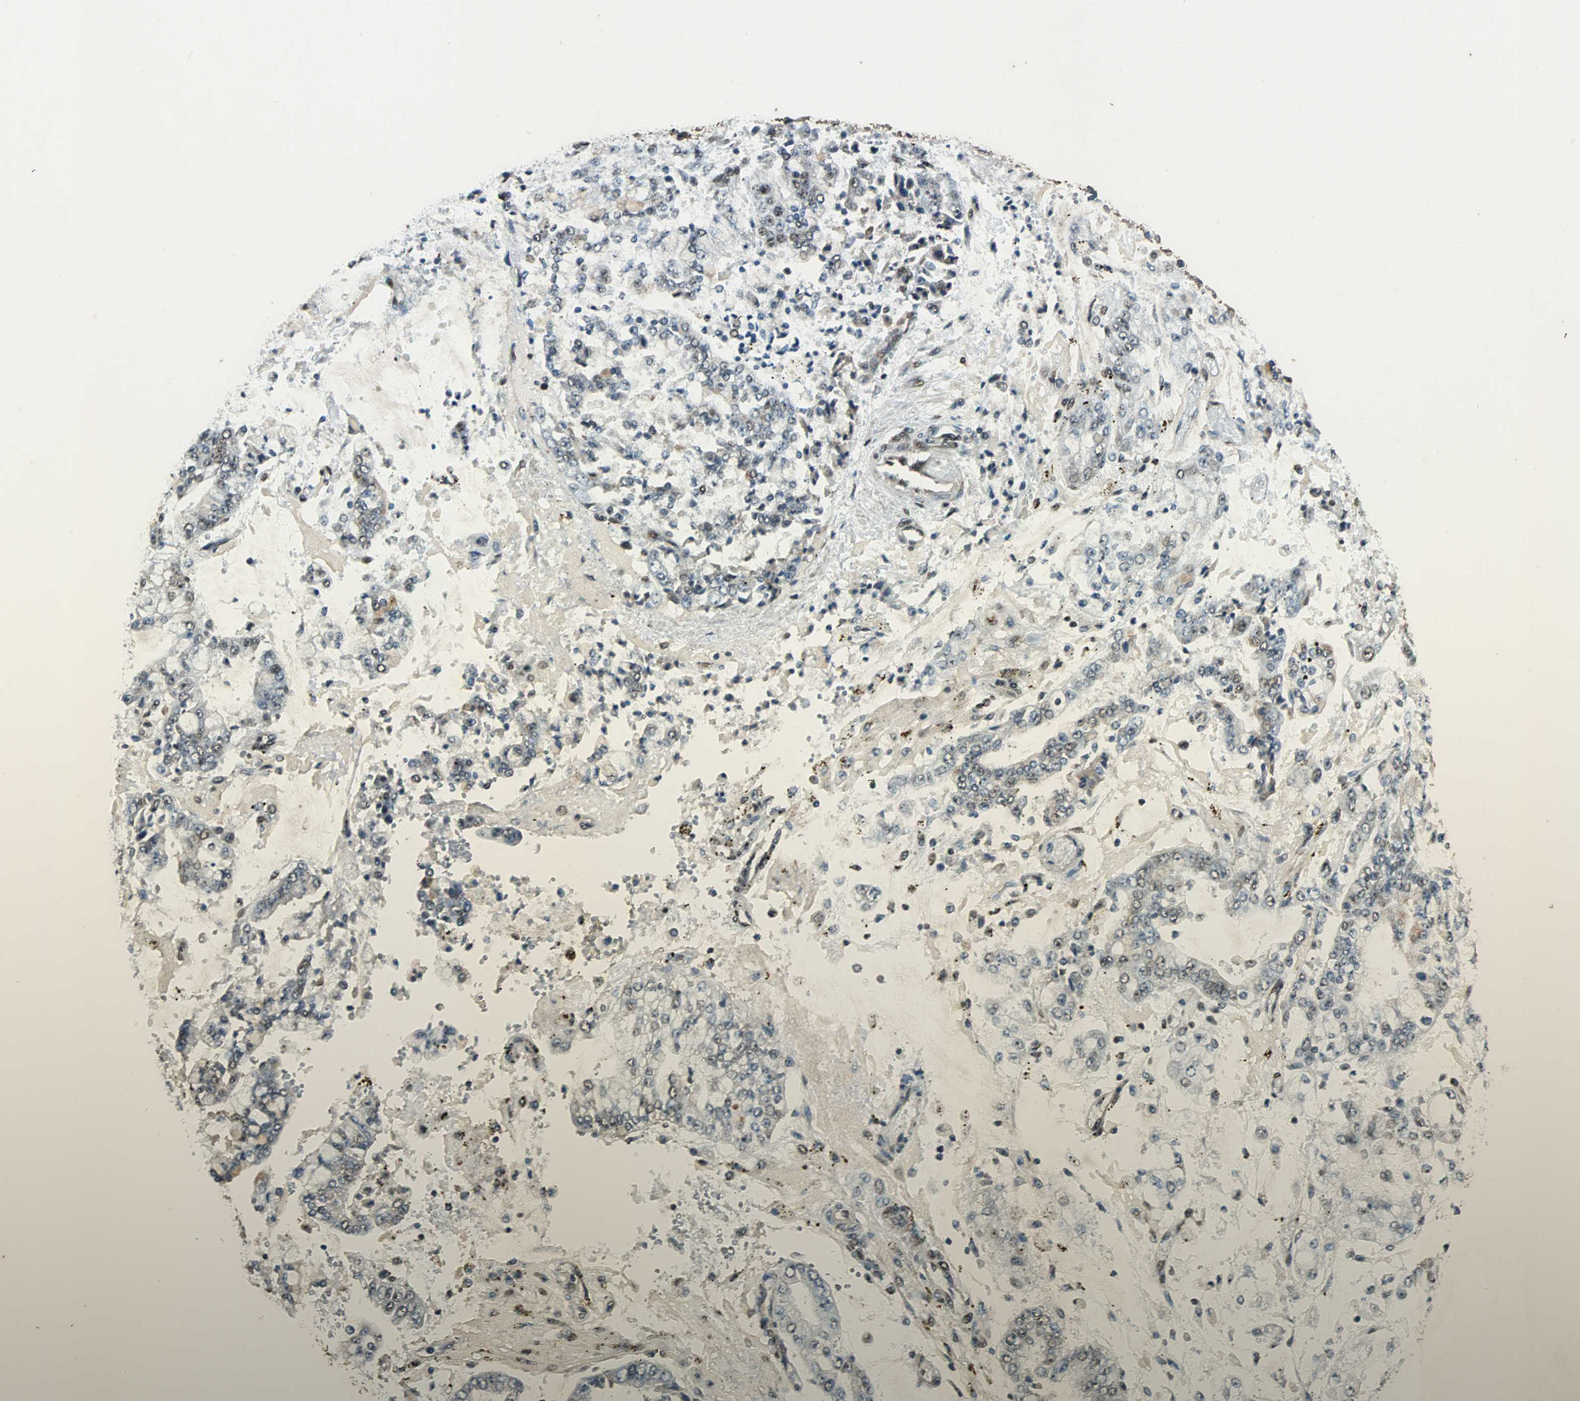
{"staining": {"intensity": "moderate", "quantity": "<25%", "location": "cytoplasmic/membranous,nuclear"}, "tissue": "stomach cancer", "cell_type": "Tumor cells", "image_type": "cancer", "snomed": [{"axis": "morphology", "description": "Adenocarcinoma, NOS"}, {"axis": "topography", "description": "Stomach"}], "caption": "Immunohistochemical staining of stomach cancer (adenocarcinoma) shows low levels of moderate cytoplasmic/membranous and nuclear staining in approximately <25% of tumor cells.", "gene": "PPP1R13B", "patient": {"sex": "male", "age": 76}}